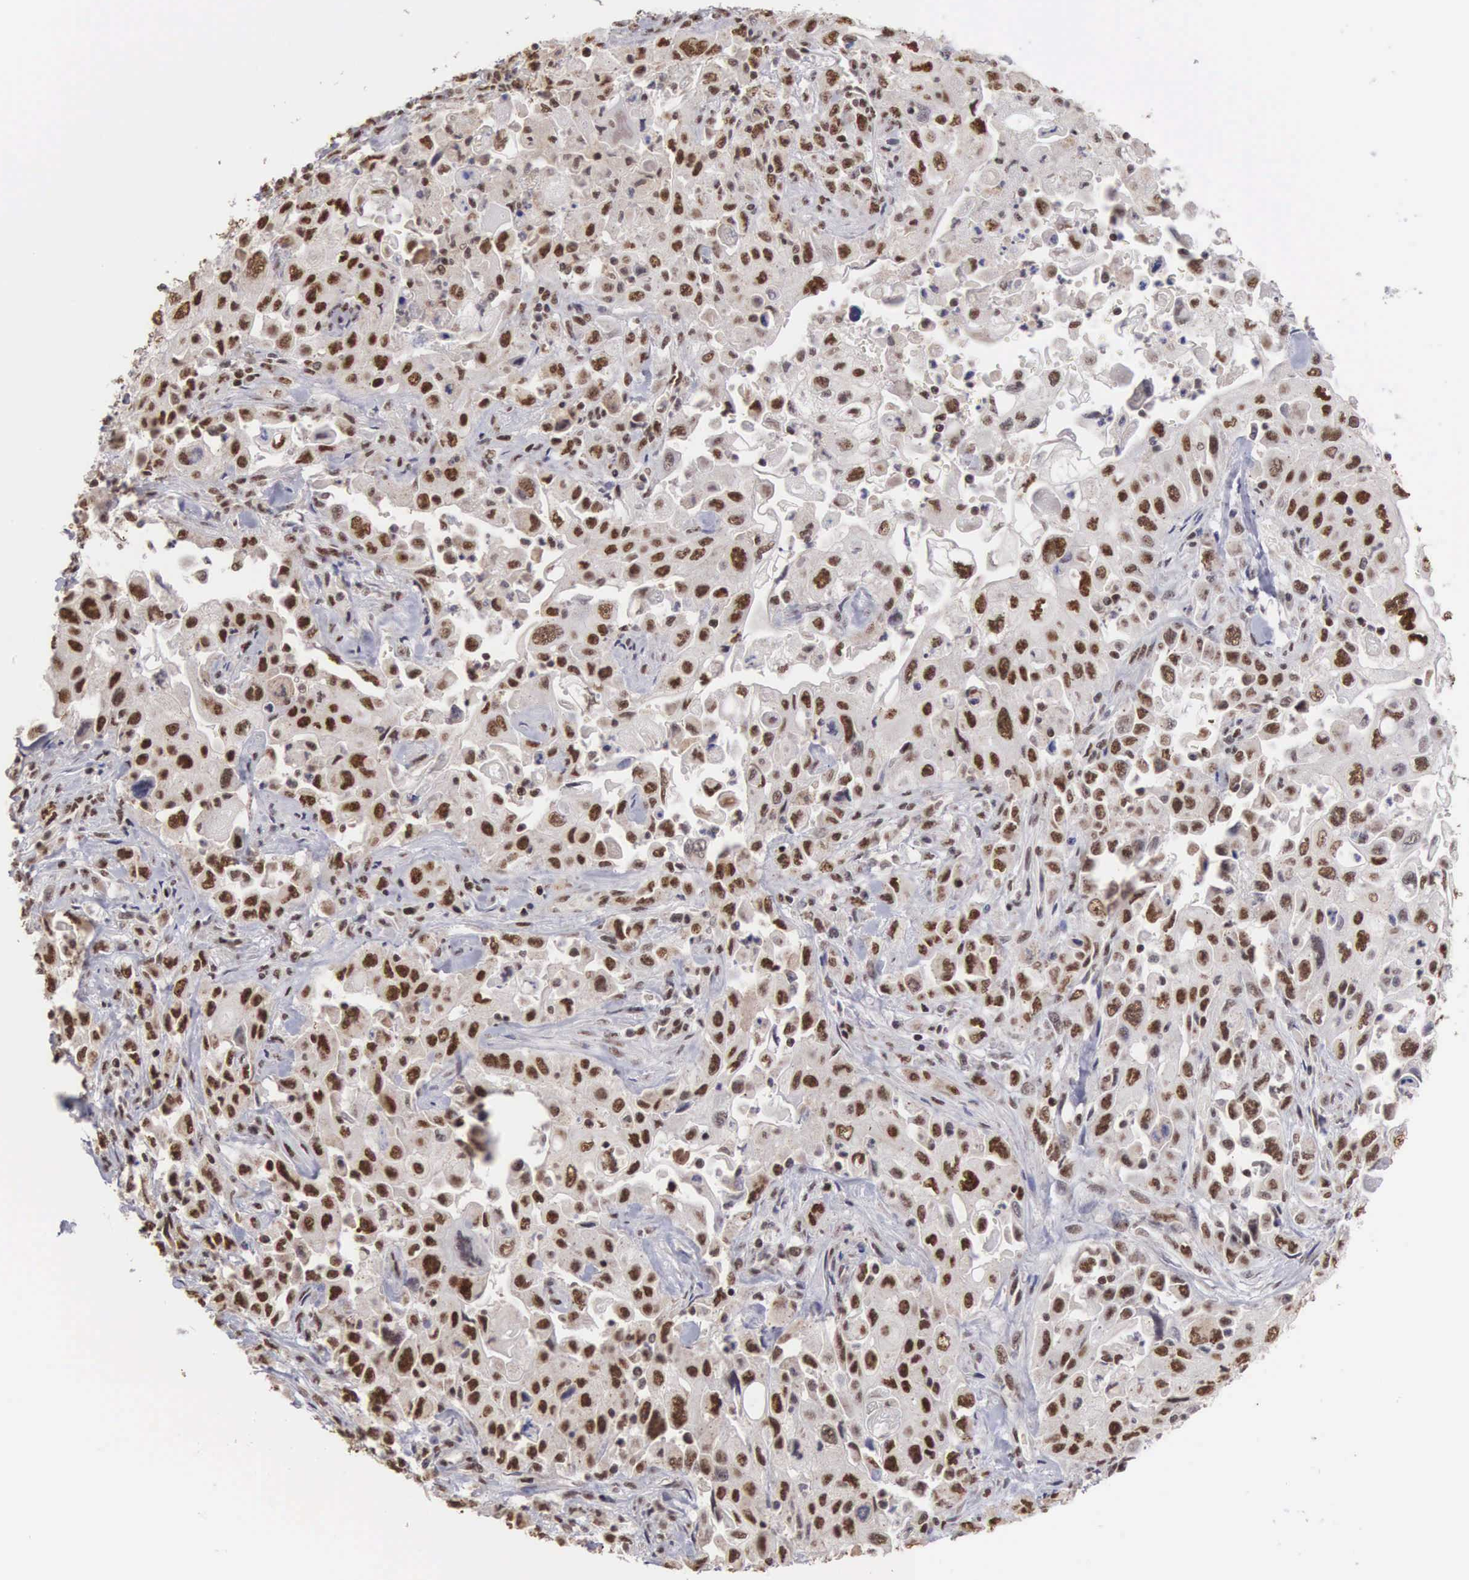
{"staining": {"intensity": "moderate", "quantity": "25%-75%", "location": "nuclear"}, "tissue": "pancreatic cancer", "cell_type": "Tumor cells", "image_type": "cancer", "snomed": [{"axis": "morphology", "description": "Adenocarcinoma, NOS"}, {"axis": "topography", "description": "Pancreas"}], "caption": "Human adenocarcinoma (pancreatic) stained with a brown dye reveals moderate nuclear positive staining in approximately 25%-75% of tumor cells.", "gene": "HTATSF1", "patient": {"sex": "male", "age": 70}}